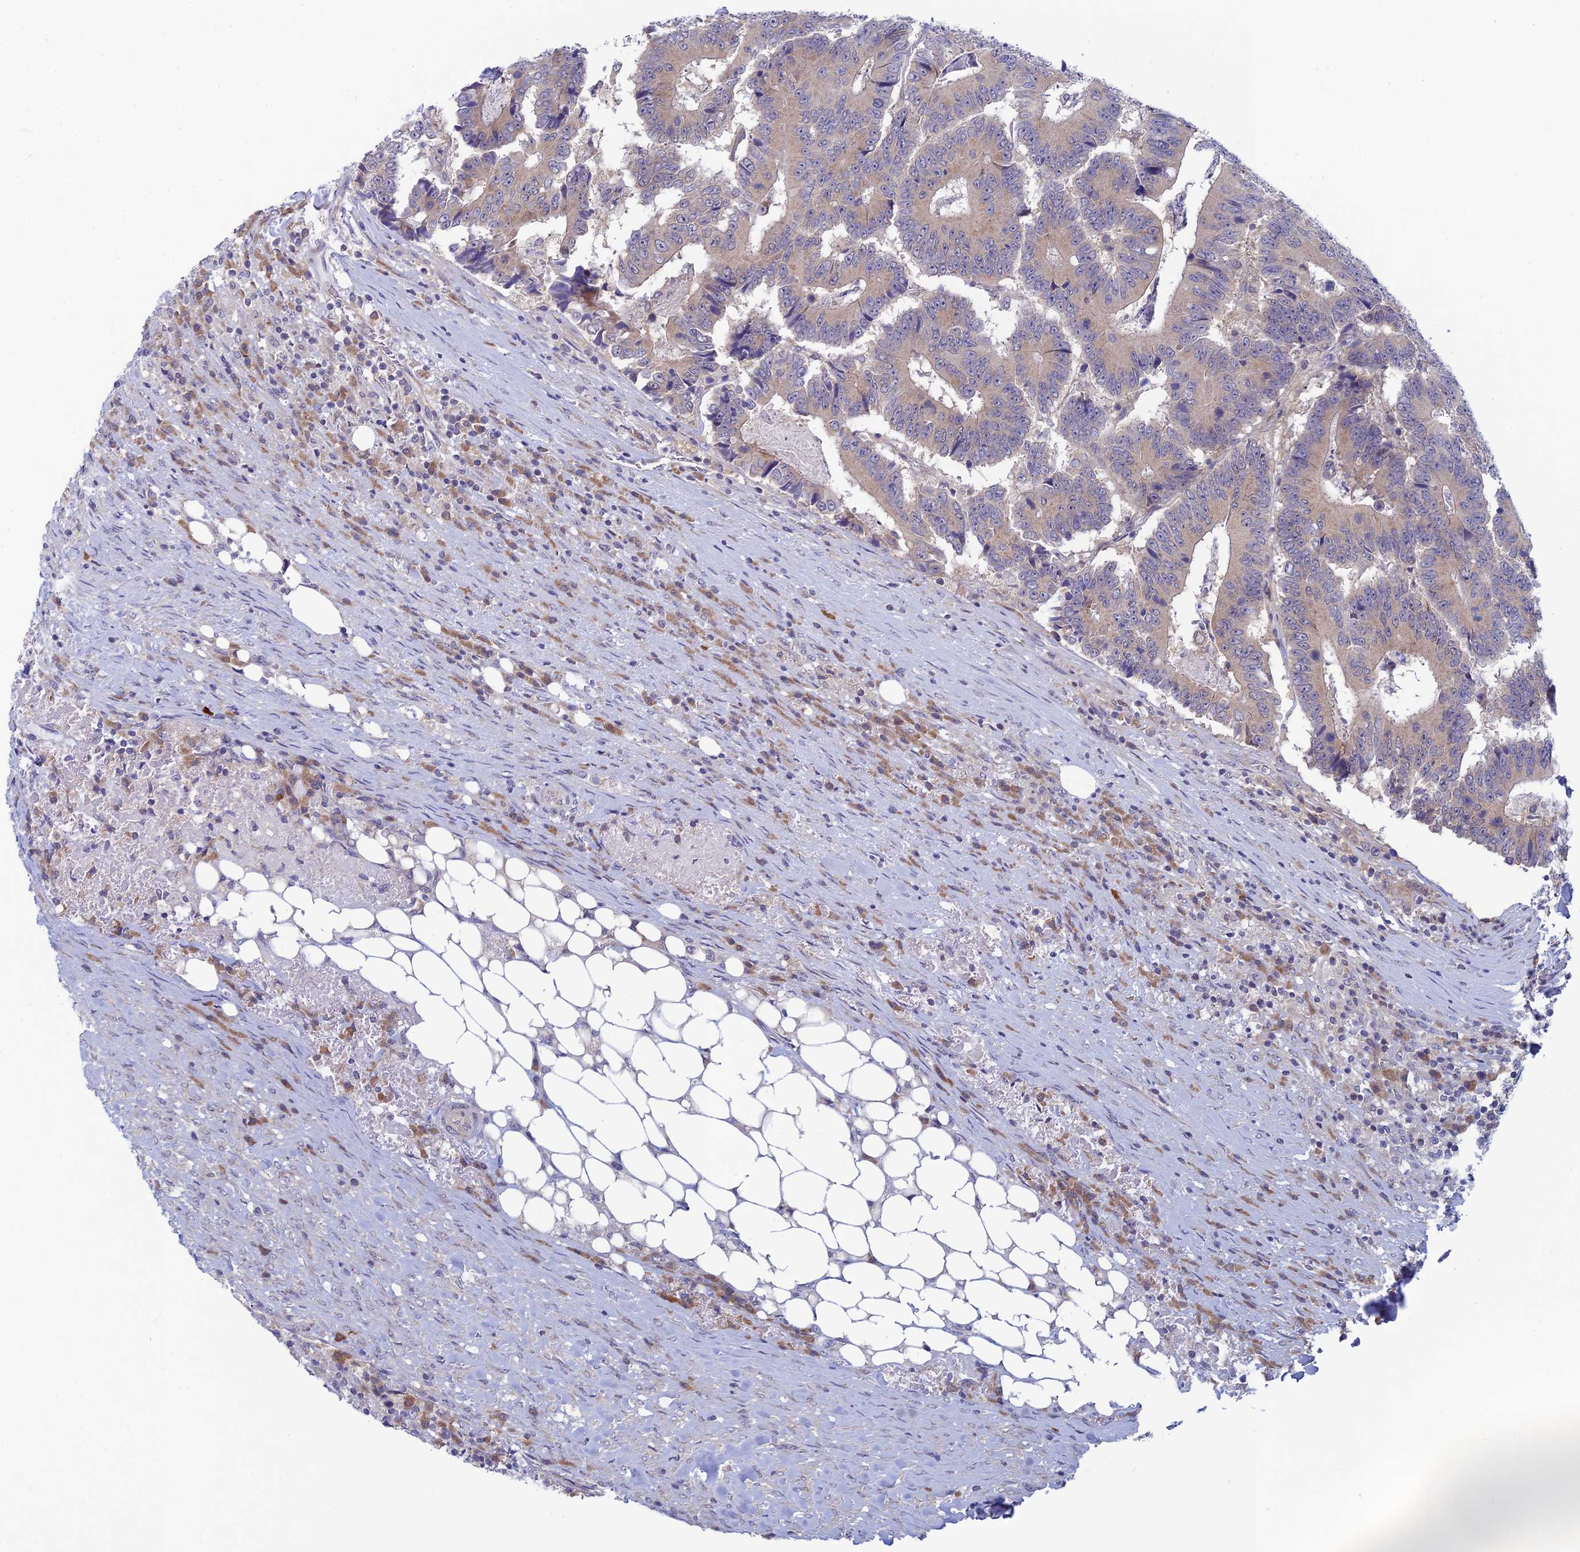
{"staining": {"intensity": "weak", "quantity": "25%-75%", "location": "cytoplasmic/membranous"}, "tissue": "colorectal cancer", "cell_type": "Tumor cells", "image_type": "cancer", "snomed": [{"axis": "morphology", "description": "Adenocarcinoma, NOS"}, {"axis": "topography", "description": "Colon"}], "caption": "About 25%-75% of tumor cells in adenocarcinoma (colorectal) display weak cytoplasmic/membranous protein positivity as visualized by brown immunohistochemical staining.", "gene": "SRA1", "patient": {"sex": "male", "age": 83}}